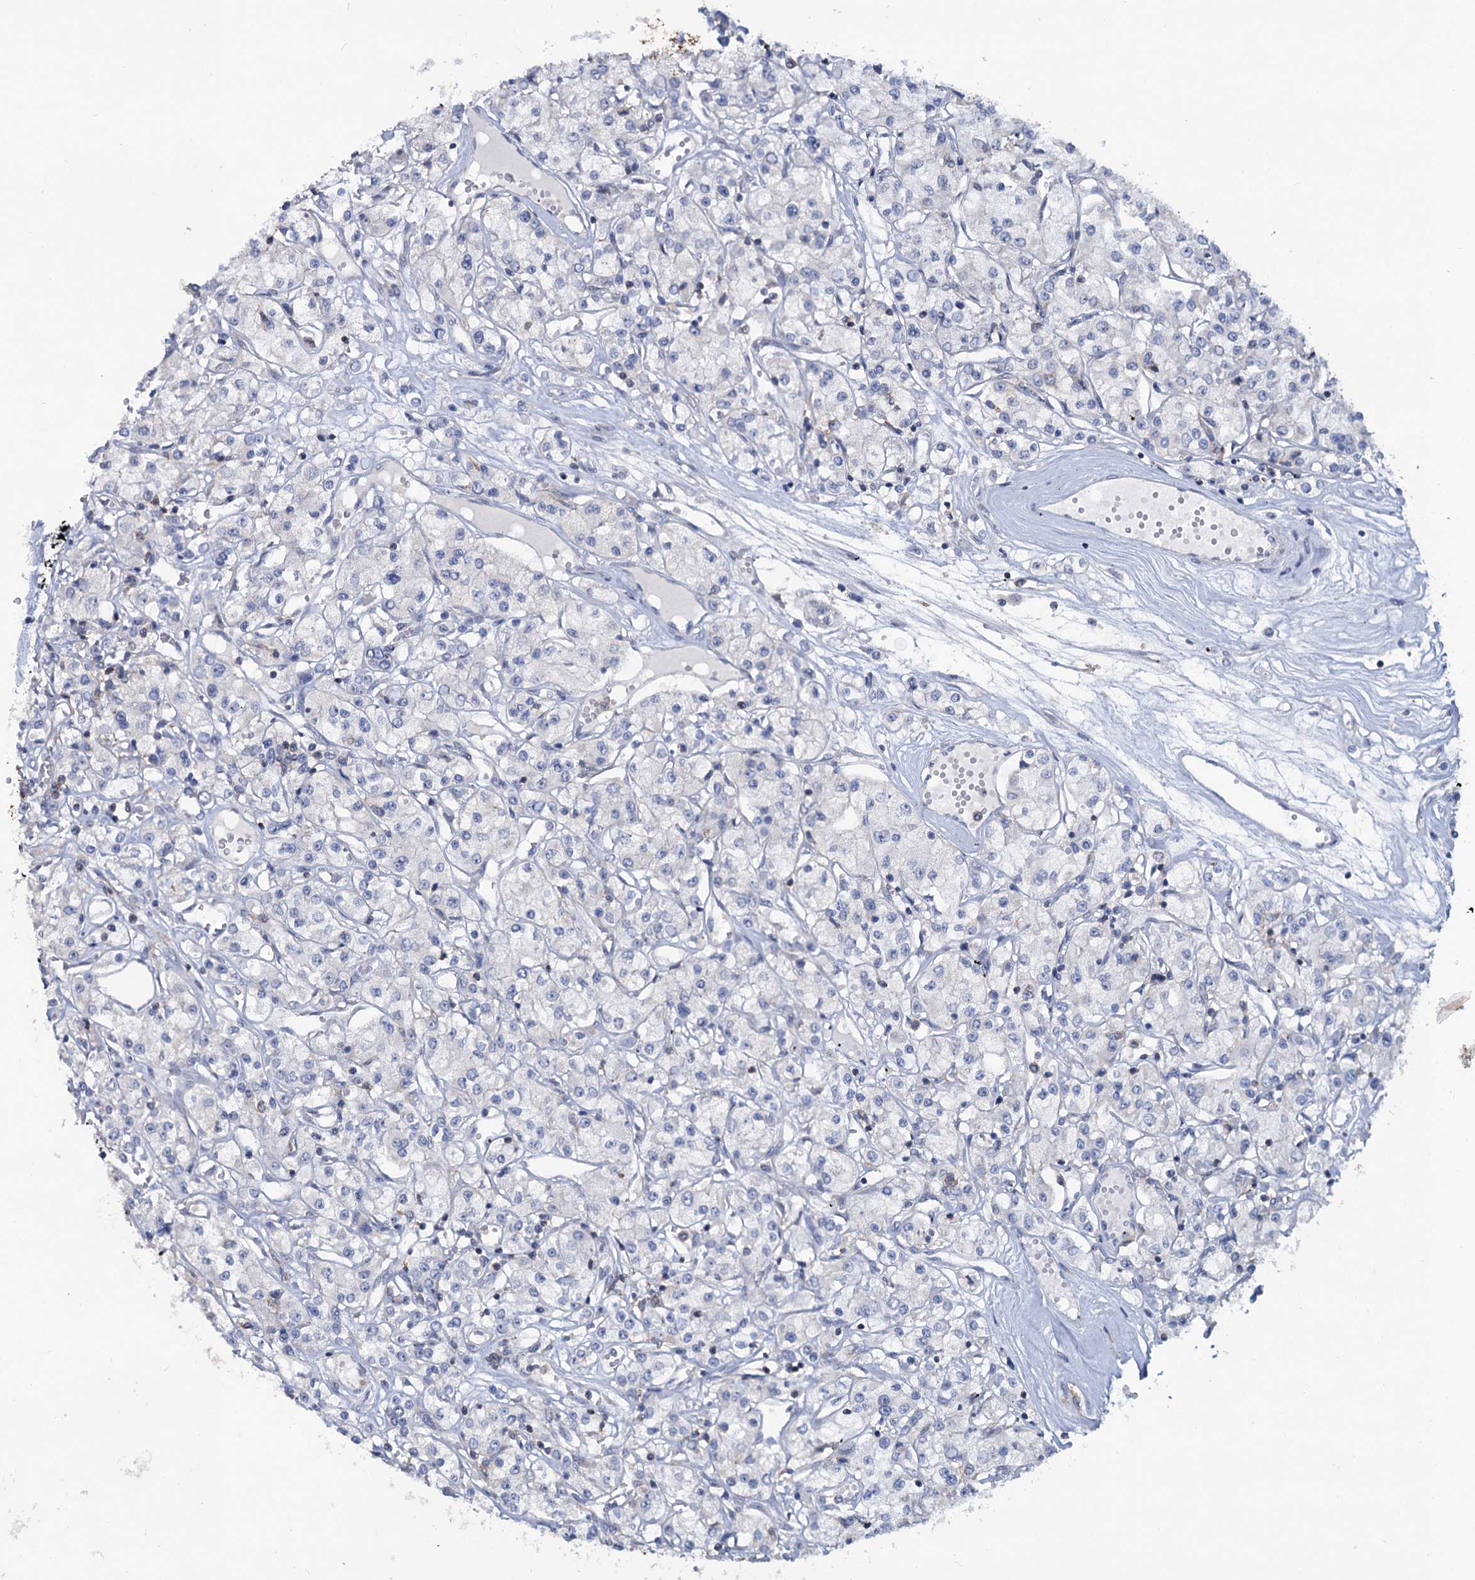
{"staining": {"intensity": "negative", "quantity": "none", "location": "none"}, "tissue": "renal cancer", "cell_type": "Tumor cells", "image_type": "cancer", "snomed": [{"axis": "morphology", "description": "Adenocarcinoma, NOS"}, {"axis": "topography", "description": "Kidney"}], "caption": "High power microscopy photomicrograph of an IHC histopathology image of adenocarcinoma (renal), revealing no significant expression in tumor cells.", "gene": "LRCH4", "patient": {"sex": "female", "age": 59}}